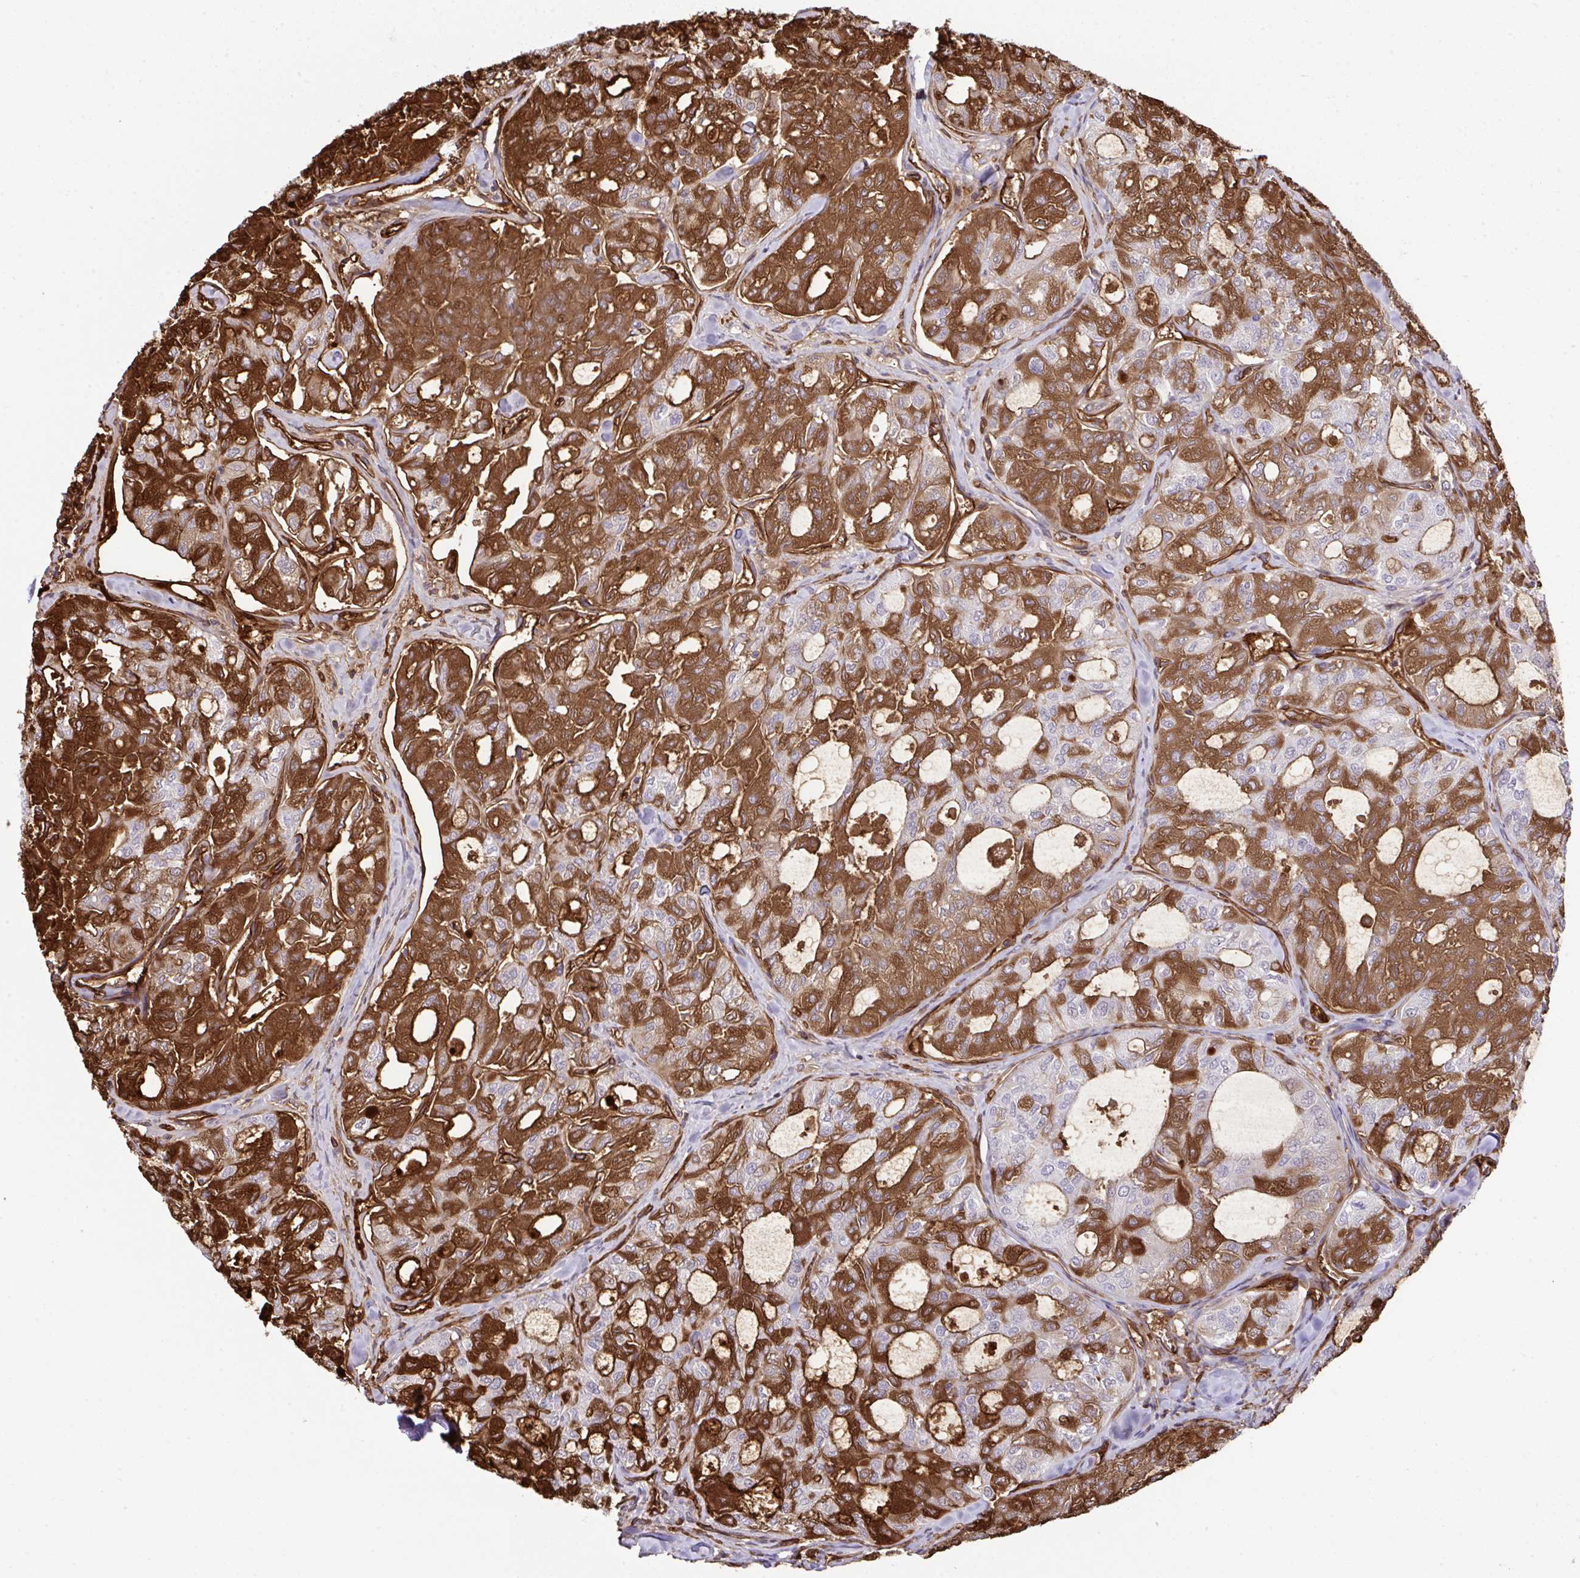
{"staining": {"intensity": "strong", "quantity": ">75%", "location": "cytoplasmic/membranous,nuclear"}, "tissue": "thyroid cancer", "cell_type": "Tumor cells", "image_type": "cancer", "snomed": [{"axis": "morphology", "description": "Follicular adenoma carcinoma, NOS"}, {"axis": "topography", "description": "Thyroid gland"}], "caption": "Human thyroid cancer (follicular adenoma carcinoma) stained with a brown dye displays strong cytoplasmic/membranous and nuclear positive expression in approximately >75% of tumor cells.", "gene": "FBXO34", "patient": {"sex": "male", "age": 75}}